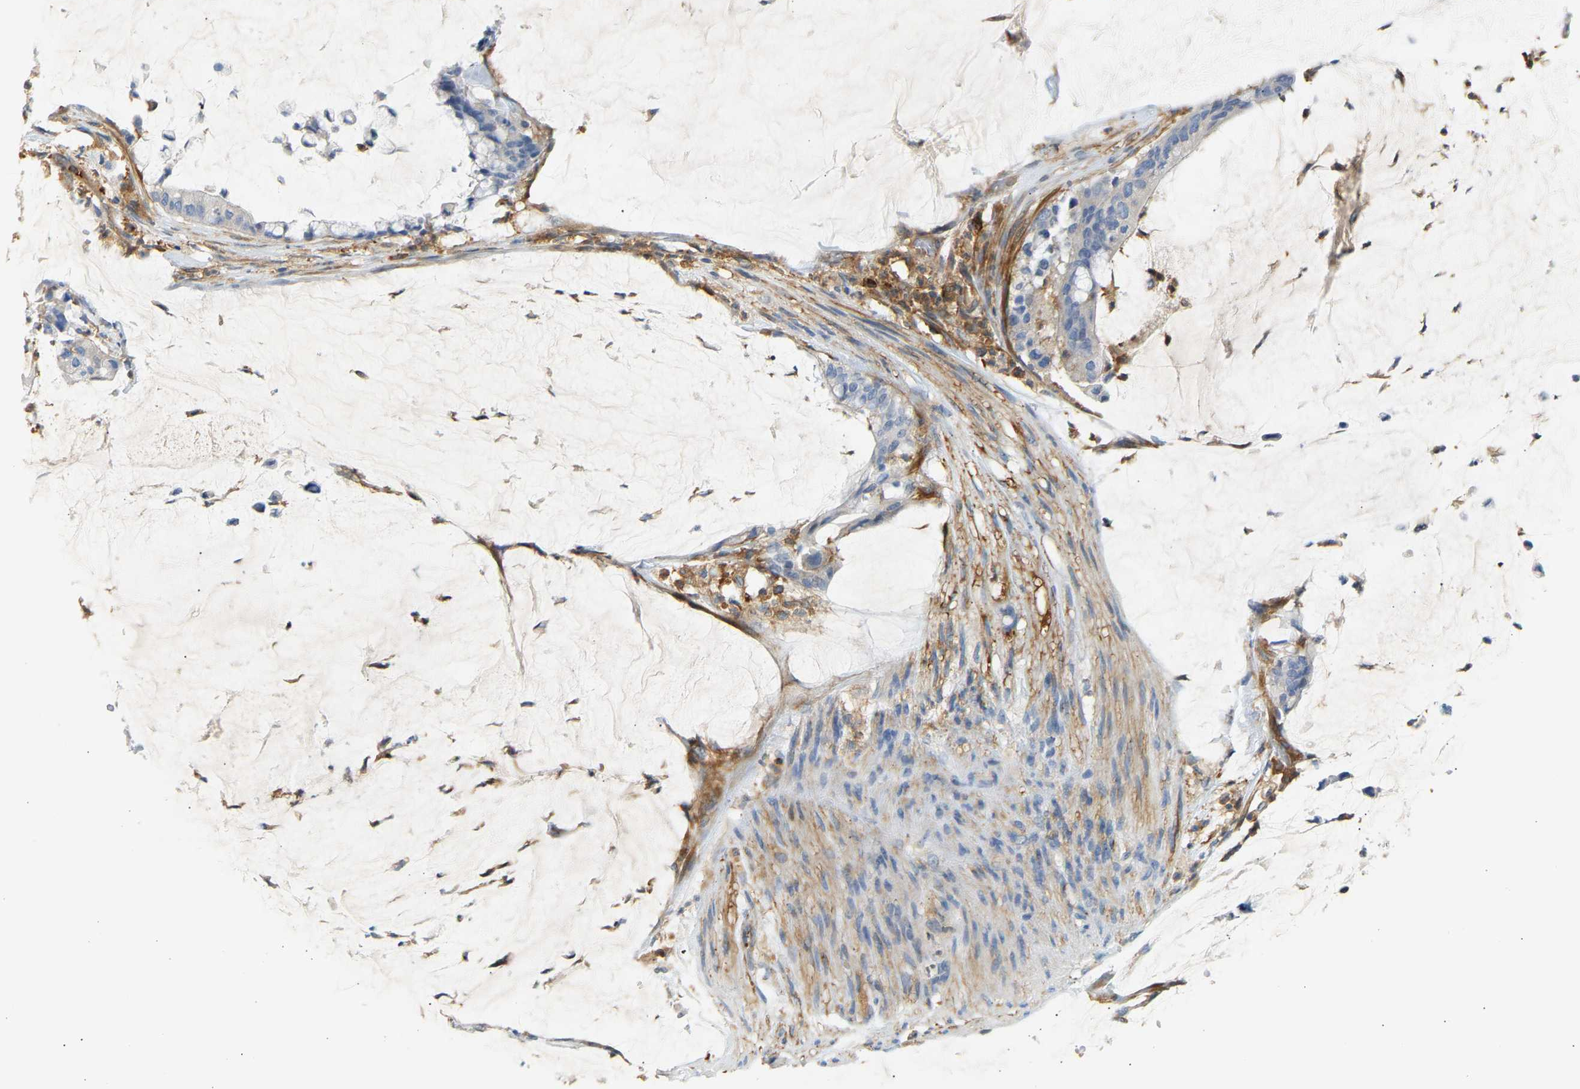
{"staining": {"intensity": "negative", "quantity": "none", "location": "none"}, "tissue": "pancreatic cancer", "cell_type": "Tumor cells", "image_type": "cancer", "snomed": [{"axis": "morphology", "description": "Adenocarcinoma, NOS"}, {"axis": "topography", "description": "Pancreas"}], "caption": "A micrograph of pancreatic cancer stained for a protein shows no brown staining in tumor cells.", "gene": "FNBP1", "patient": {"sex": "male", "age": 41}}